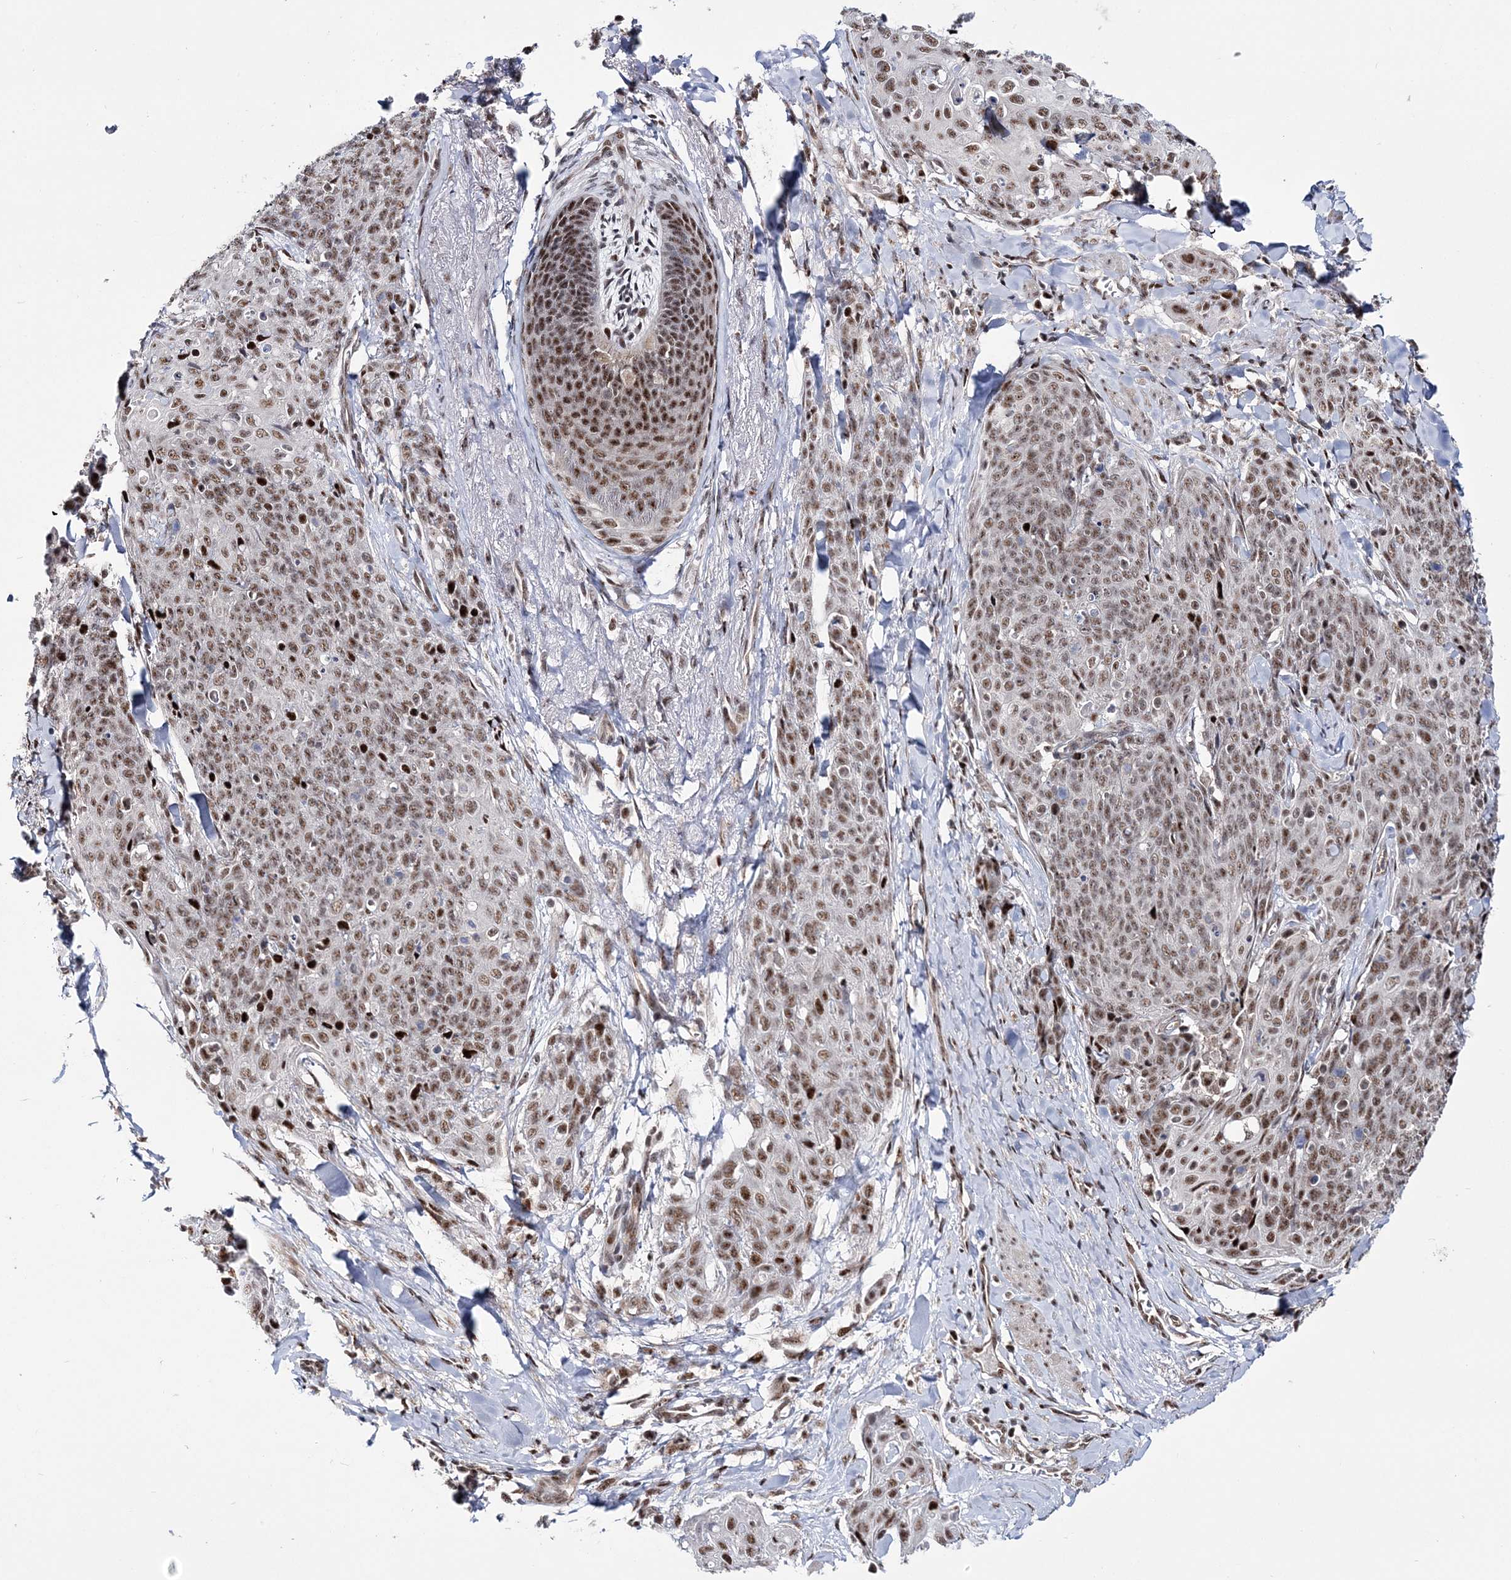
{"staining": {"intensity": "moderate", "quantity": ">75%", "location": "nuclear"}, "tissue": "skin cancer", "cell_type": "Tumor cells", "image_type": "cancer", "snomed": [{"axis": "morphology", "description": "Squamous cell carcinoma, NOS"}, {"axis": "topography", "description": "Skin"}, {"axis": "topography", "description": "Vulva"}], "caption": "Immunohistochemical staining of human skin cancer shows moderate nuclear protein expression in approximately >75% of tumor cells. The protein is stained brown, and the nuclei are stained in blue (DAB IHC with brightfield microscopy, high magnification).", "gene": "TATDN2", "patient": {"sex": "female", "age": 85}}